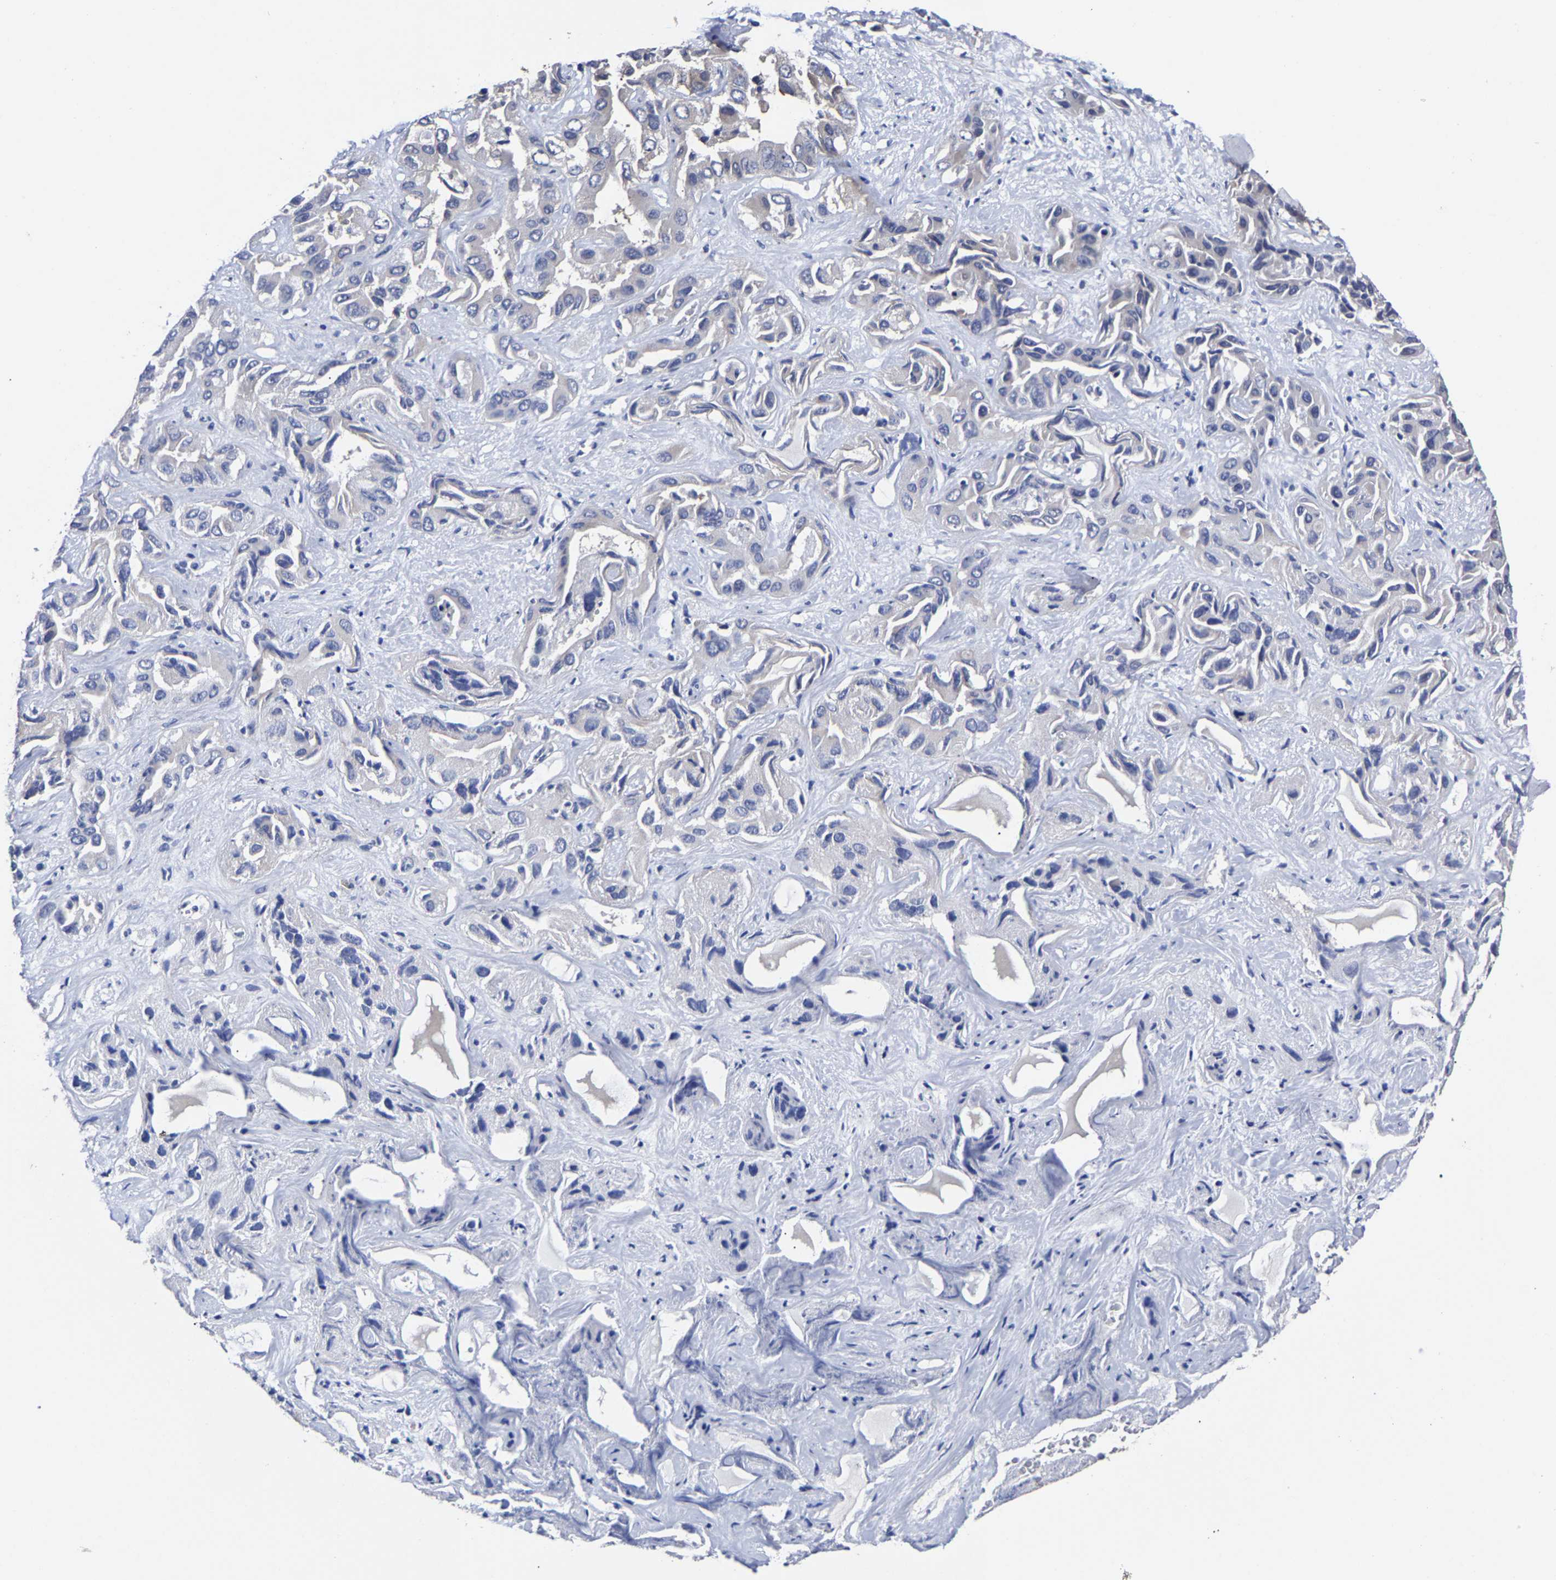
{"staining": {"intensity": "negative", "quantity": "none", "location": "none"}, "tissue": "liver cancer", "cell_type": "Tumor cells", "image_type": "cancer", "snomed": [{"axis": "morphology", "description": "Cholangiocarcinoma"}, {"axis": "topography", "description": "Liver"}], "caption": "High magnification brightfield microscopy of liver cancer (cholangiocarcinoma) stained with DAB (3,3'-diaminobenzidine) (brown) and counterstained with hematoxylin (blue): tumor cells show no significant positivity.", "gene": "AASS", "patient": {"sex": "female", "age": 52}}